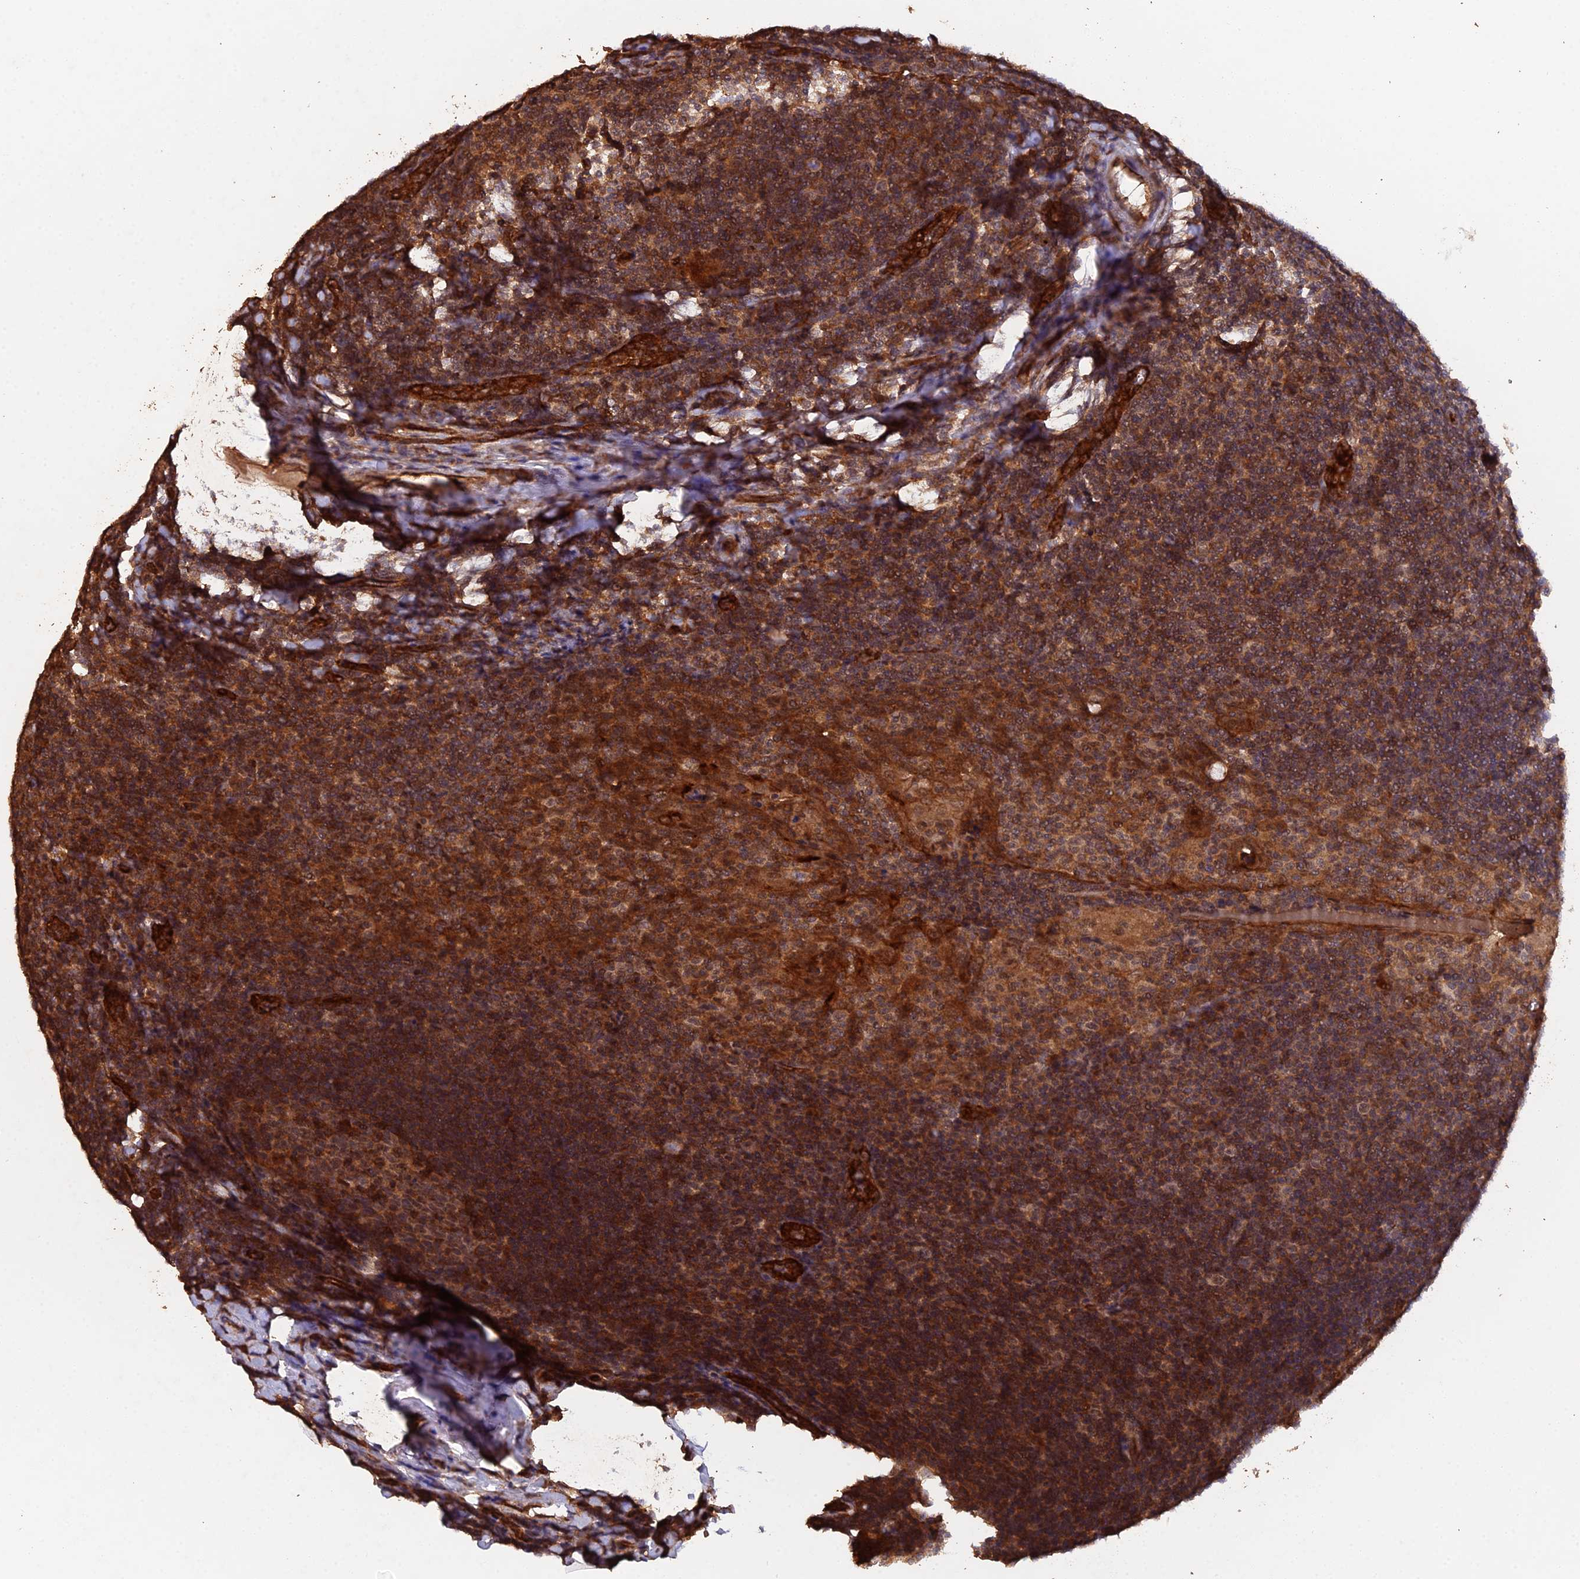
{"staining": {"intensity": "moderate", "quantity": "25%-75%", "location": "cytoplasmic/membranous,nuclear"}, "tissue": "tonsil", "cell_type": "Germinal center cells", "image_type": "normal", "snomed": [{"axis": "morphology", "description": "Normal tissue, NOS"}, {"axis": "topography", "description": "Tonsil"}], "caption": "Approximately 25%-75% of germinal center cells in unremarkable human tonsil show moderate cytoplasmic/membranous,nuclear protein staining as visualized by brown immunohistochemical staining.", "gene": "RALGAPA2", "patient": {"sex": "male", "age": 37}}